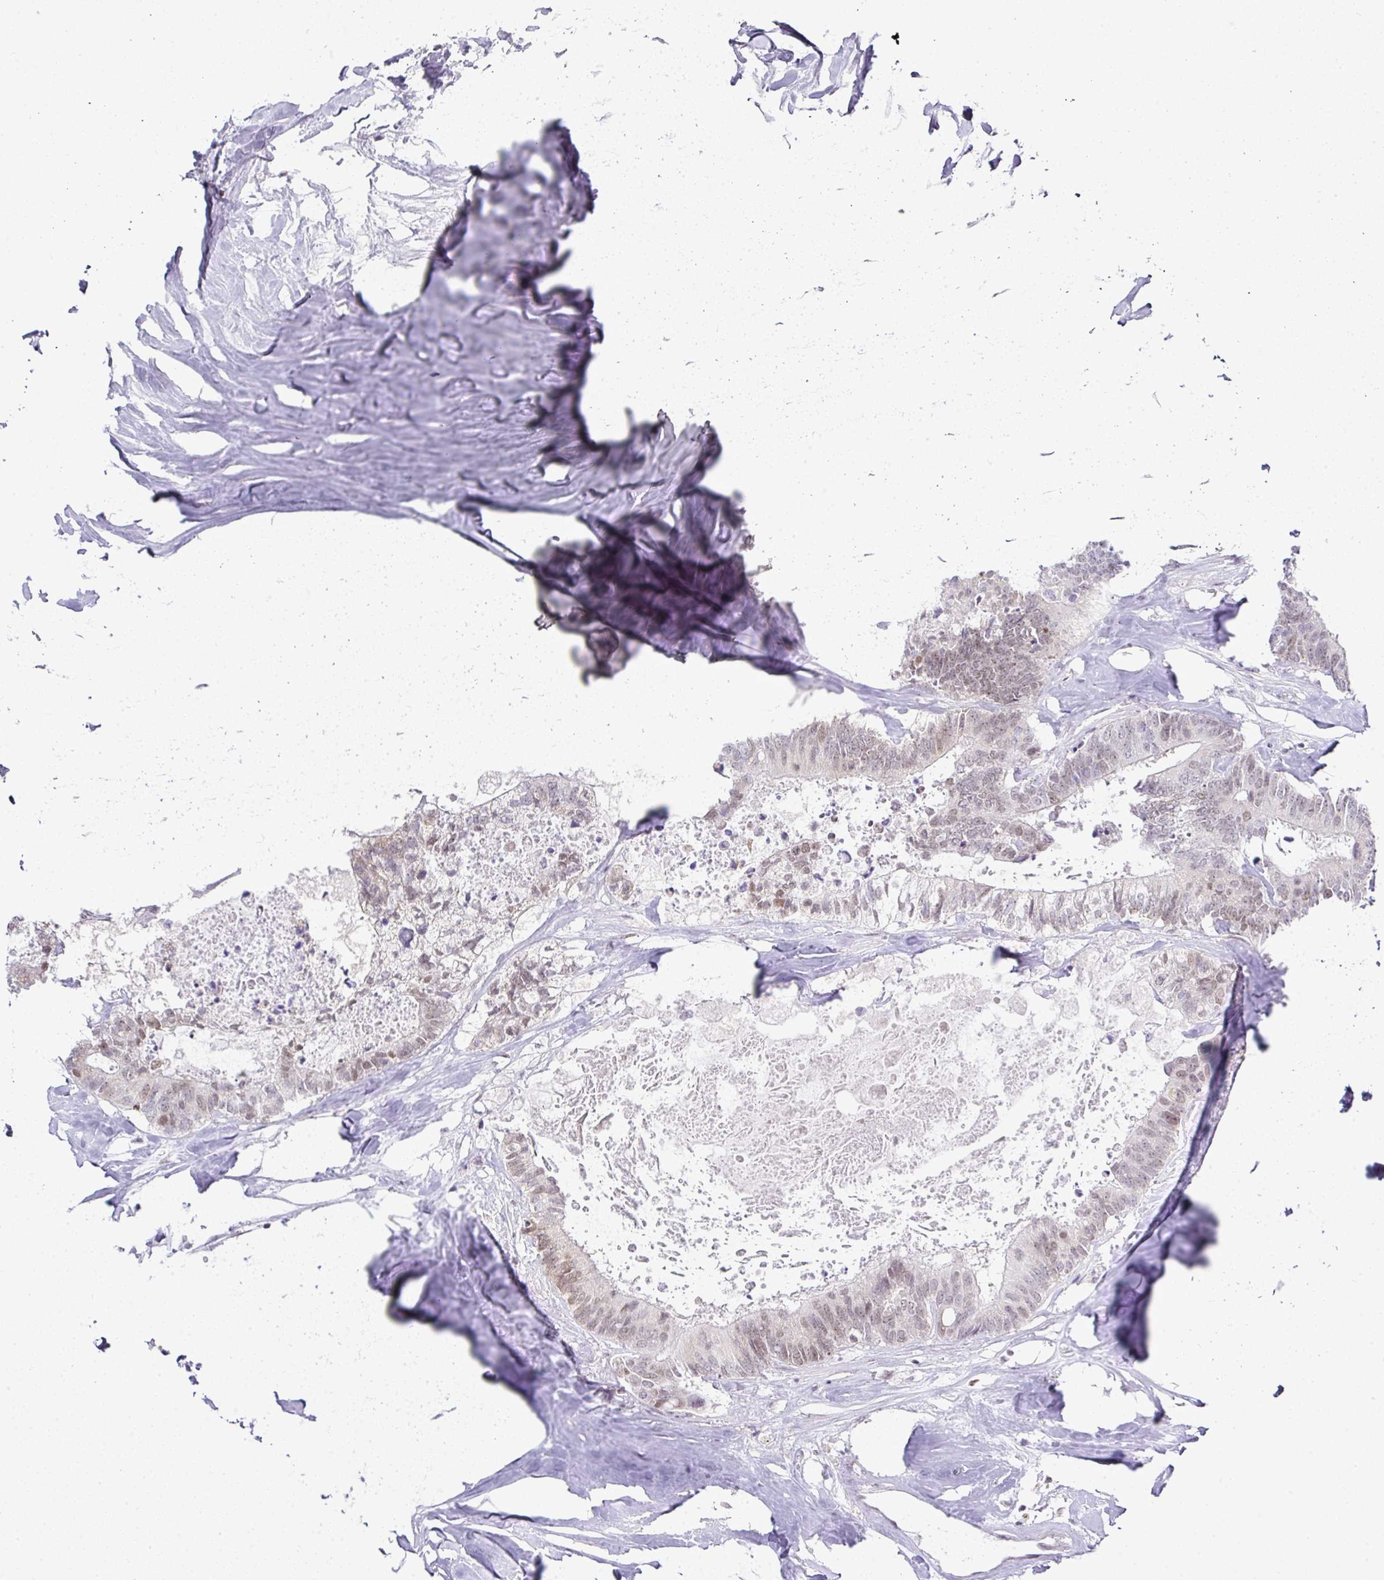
{"staining": {"intensity": "weak", "quantity": "<25%", "location": "nuclear"}, "tissue": "colorectal cancer", "cell_type": "Tumor cells", "image_type": "cancer", "snomed": [{"axis": "morphology", "description": "Adenocarcinoma, NOS"}, {"axis": "topography", "description": "Colon"}, {"axis": "topography", "description": "Rectum"}], "caption": "Immunohistochemical staining of human colorectal cancer (adenocarcinoma) reveals no significant staining in tumor cells.", "gene": "FAM32A", "patient": {"sex": "male", "age": 57}}